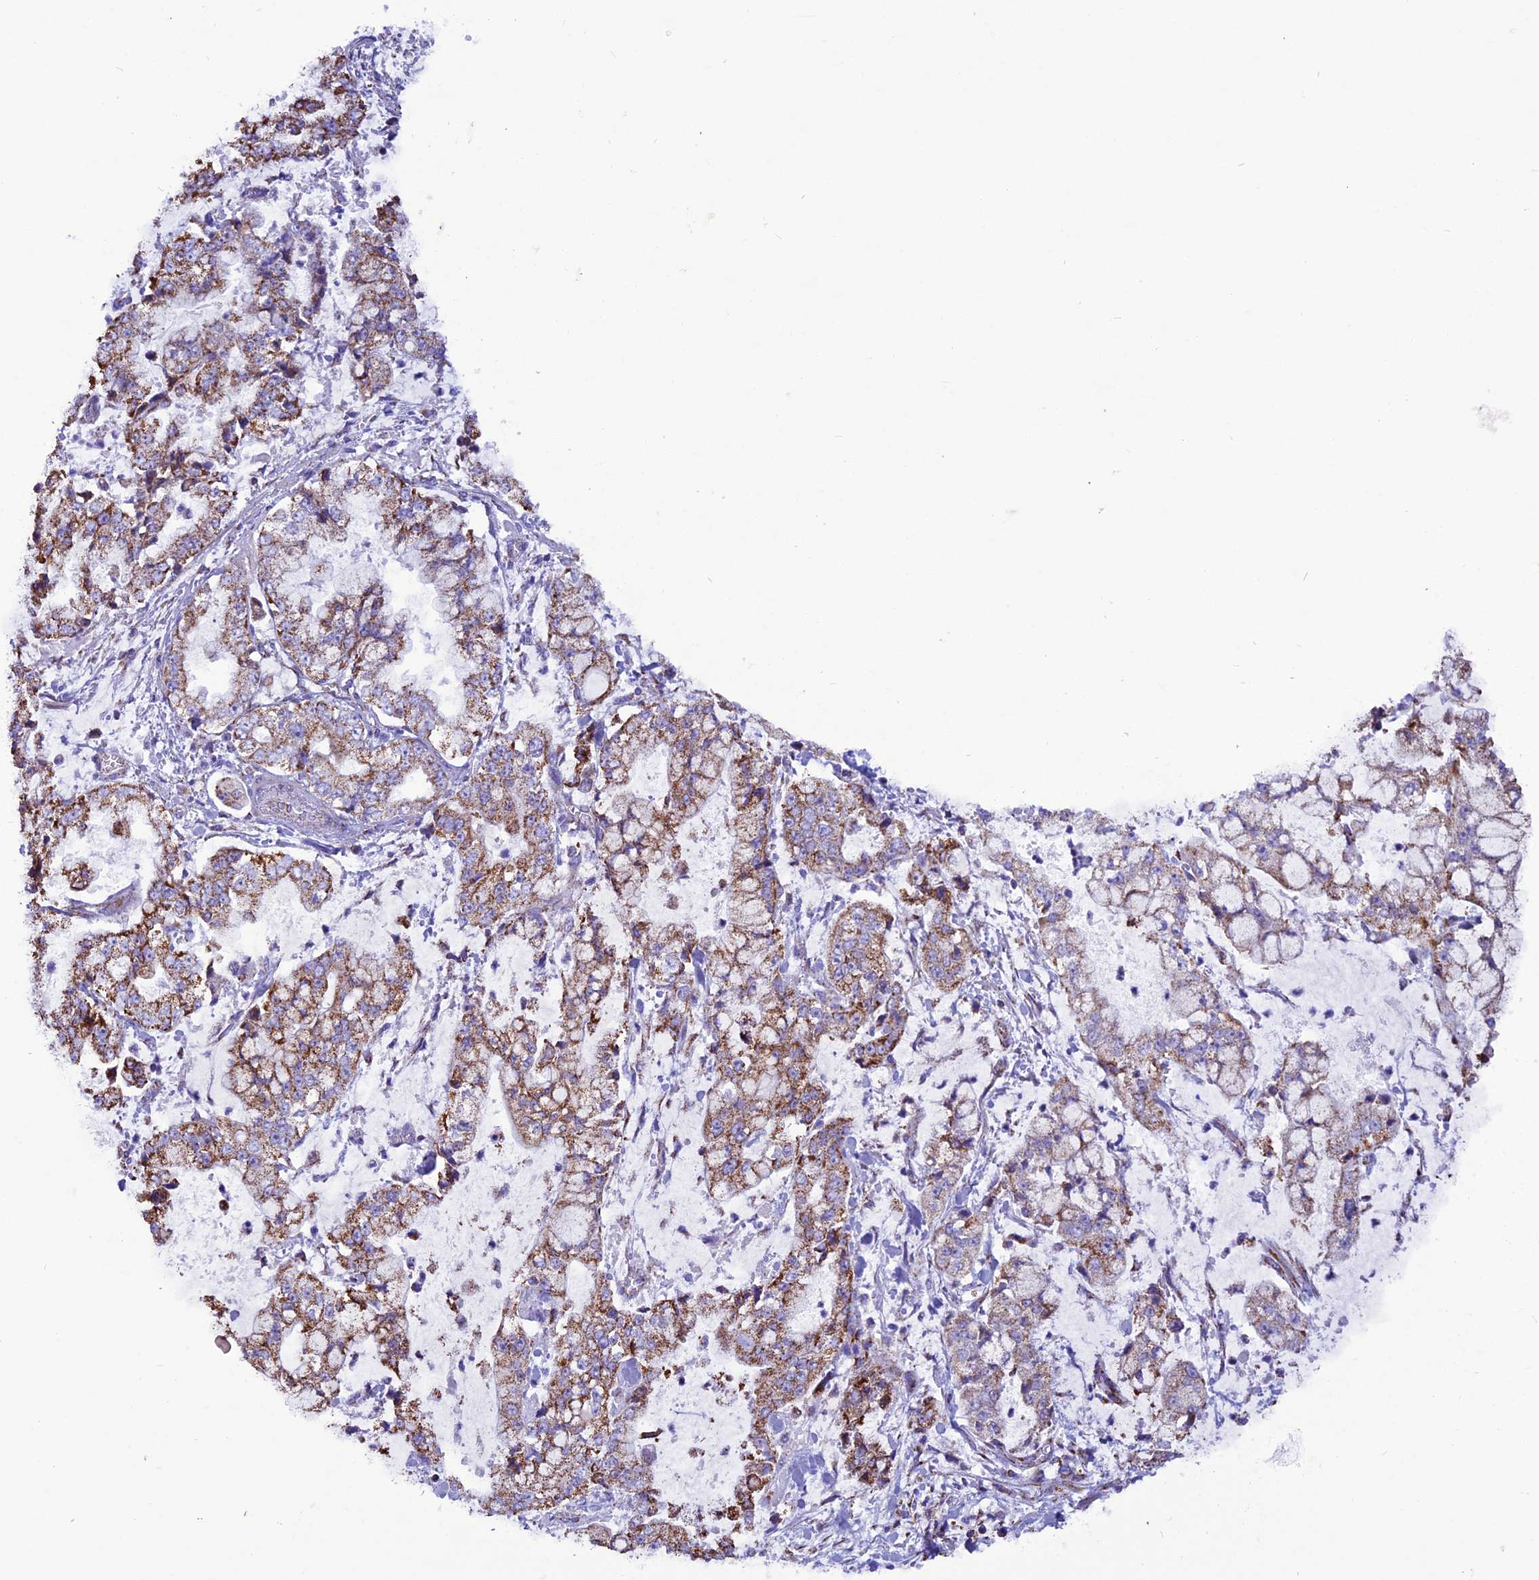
{"staining": {"intensity": "moderate", "quantity": "25%-75%", "location": "cytoplasmic/membranous"}, "tissue": "stomach cancer", "cell_type": "Tumor cells", "image_type": "cancer", "snomed": [{"axis": "morphology", "description": "Adenocarcinoma, NOS"}, {"axis": "topography", "description": "Stomach"}], "caption": "IHC of stomach cancer (adenocarcinoma) displays medium levels of moderate cytoplasmic/membranous positivity in about 25%-75% of tumor cells.", "gene": "ICA1L", "patient": {"sex": "male", "age": 76}}